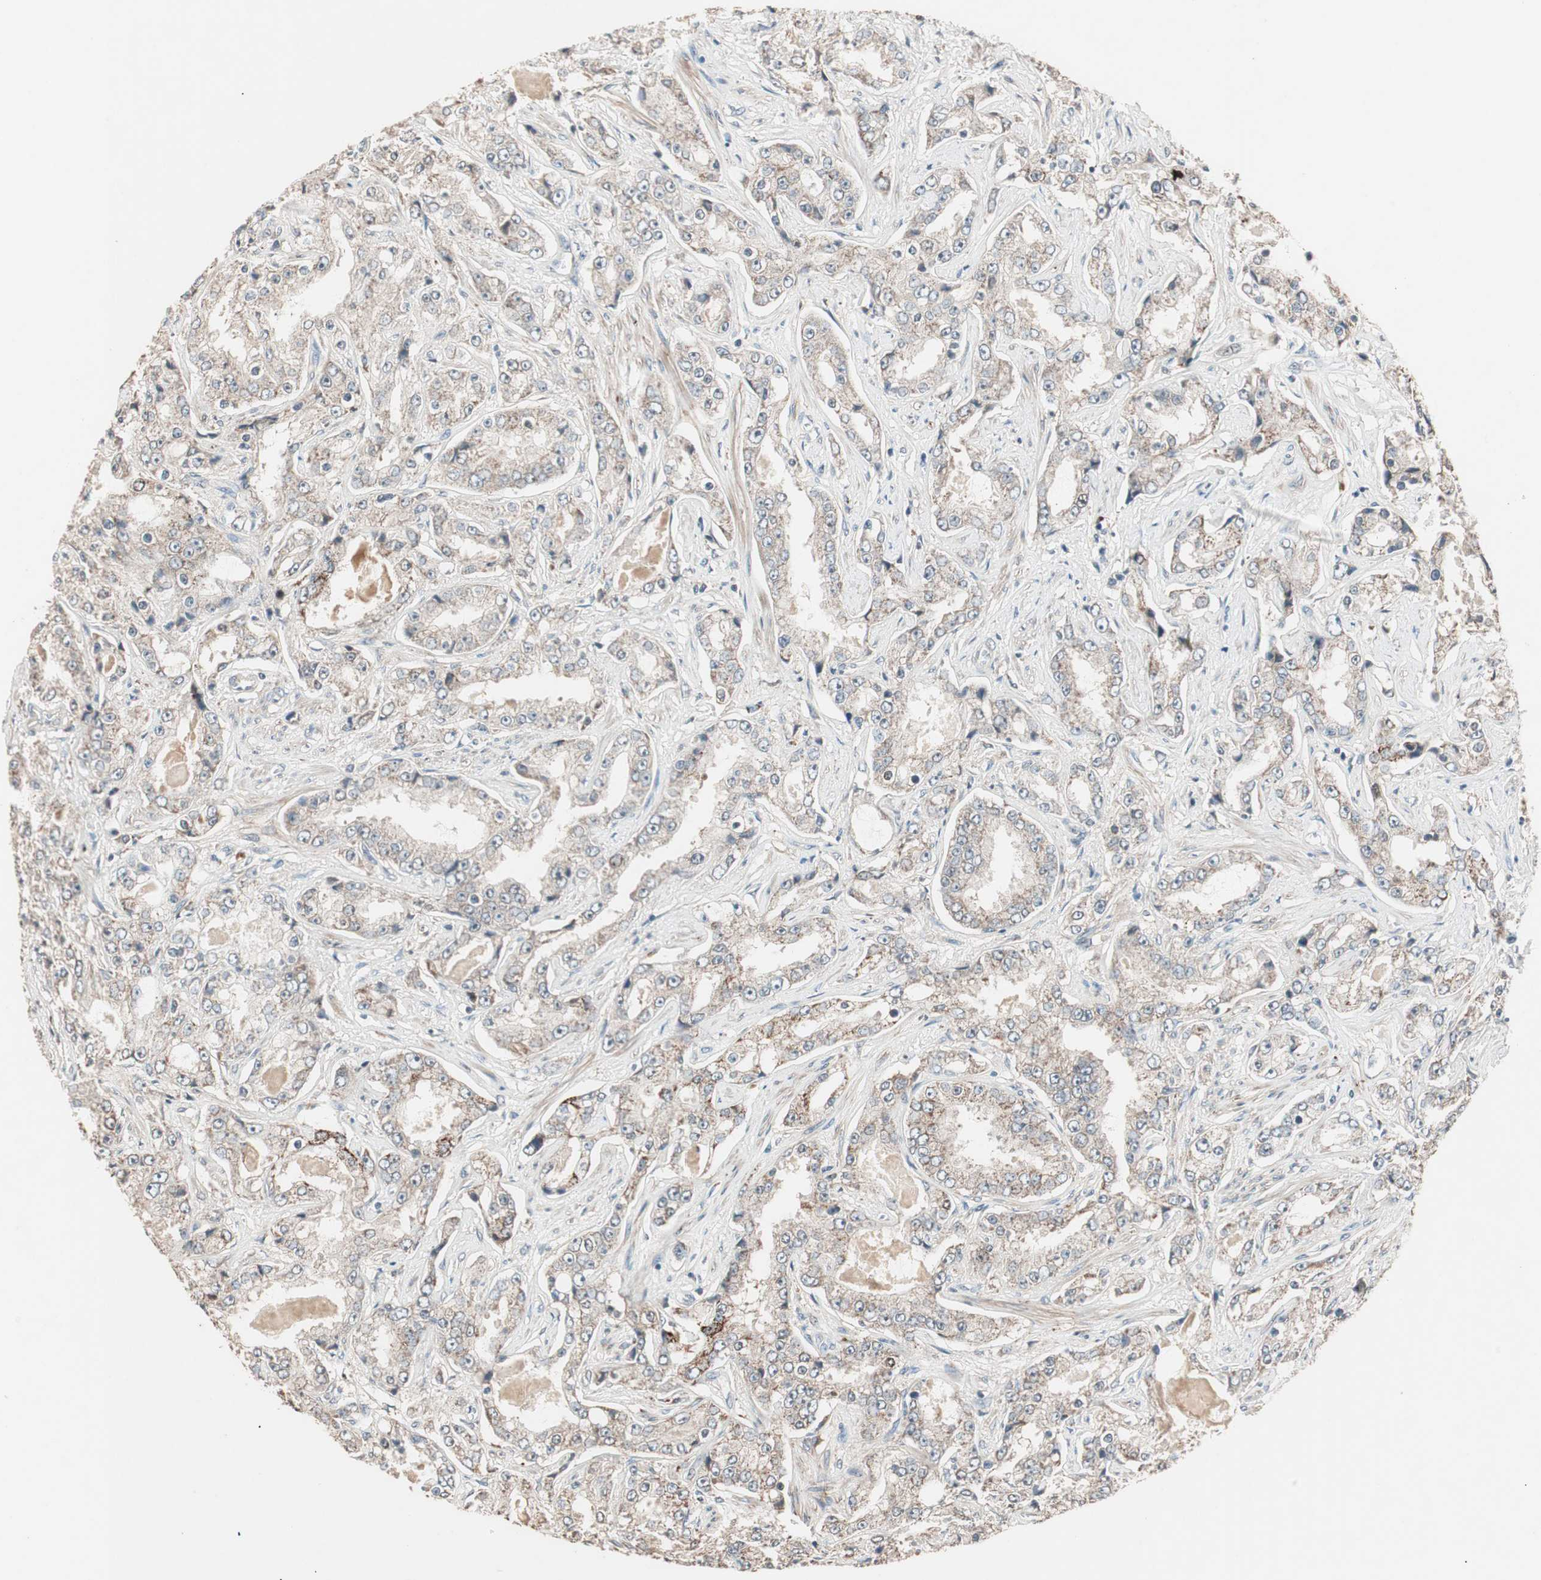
{"staining": {"intensity": "weak", "quantity": ">75%", "location": "cytoplasmic/membranous"}, "tissue": "prostate cancer", "cell_type": "Tumor cells", "image_type": "cancer", "snomed": [{"axis": "morphology", "description": "Adenocarcinoma, High grade"}, {"axis": "topography", "description": "Prostate"}], "caption": "Adenocarcinoma (high-grade) (prostate) tissue shows weak cytoplasmic/membranous staining in approximately >75% of tumor cells Using DAB (3,3'-diaminobenzidine) (brown) and hematoxylin (blue) stains, captured at high magnification using brightfield microscopy.", "gene": "NFRKB", "patient": {"sex": "male", "age": 73}}